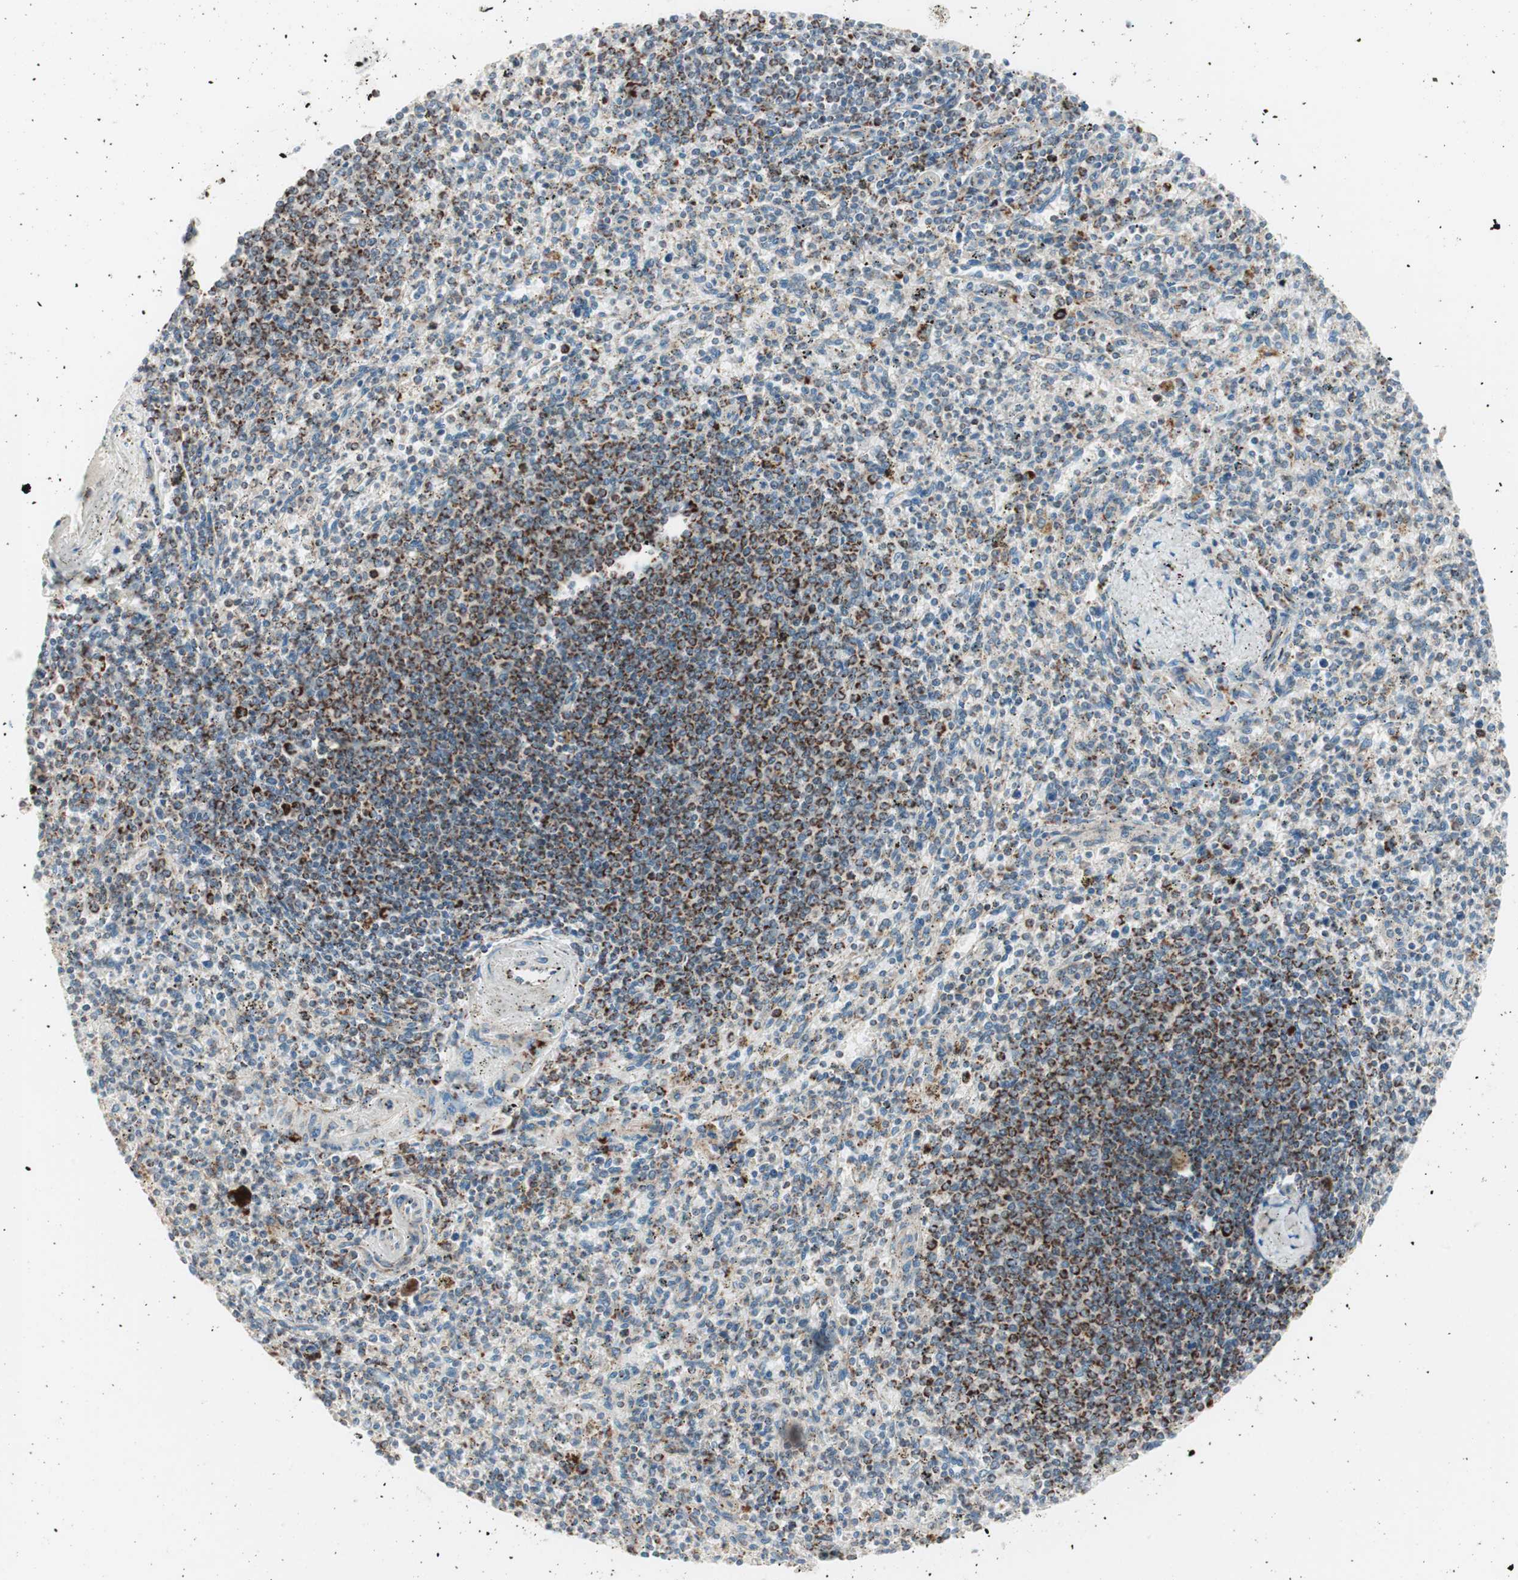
{"staining": {"intensity": "strong", "quantity": "25%-75%", "location": "cytoplasmic/membranous"}, "tissue": "spleen", "cell_type": "Cells in red pulp", "image_type": "normal", "snomed": [{"axis": "morphology", "description": "Normal tissue, NOS"}, {"axis": "topography", "description": "Spleen"}], "caption": "This is a histology image of immunohistochemistry (IHC) staining of benign spleen, which shows strong staining in the cytoplasmic/membranous of cells in red pulp.", "gene": "TOMM20", "patient": {"sex": "male", "age": 72}}